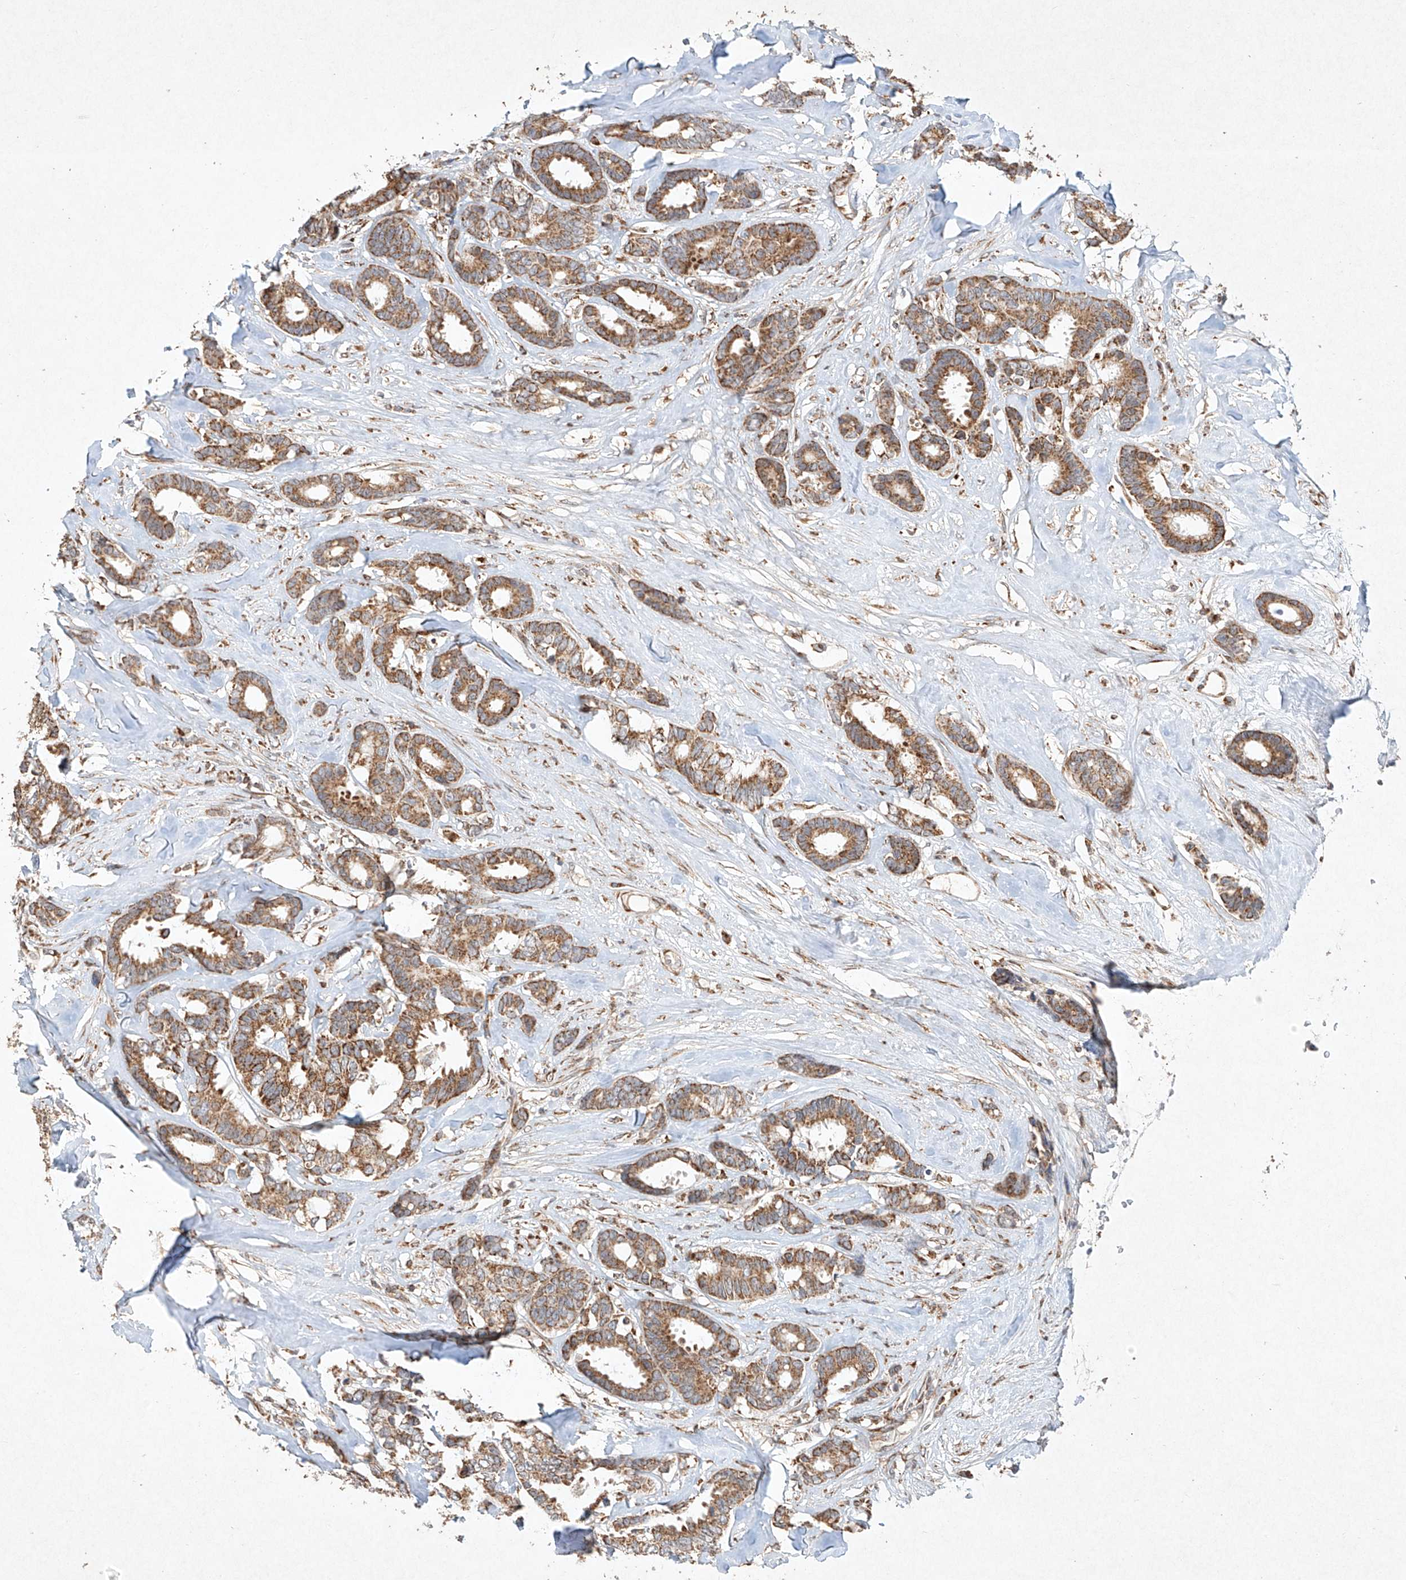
{"staining": {"intensity": "moderate", "quantity": ">75%", "location": "cytoplasmic/membranous"}, "tissue": "breast cancer", "cell_type": "Tumor cells", "image_type": "cancer", "snomed": [{"axis": "morphology", "description": "Duct carcinoma"}, {"axis": "topography", "description": "Breast"}], "caption": "A medium amount of moderate cytoplasmic/membranous expression is present in about >75% of tumor cells in breast cancer (infiltrating ductal carcinoma) tissue.", "gene": "SEMA3B", "patient": {"sex": "female", "age": 87}}